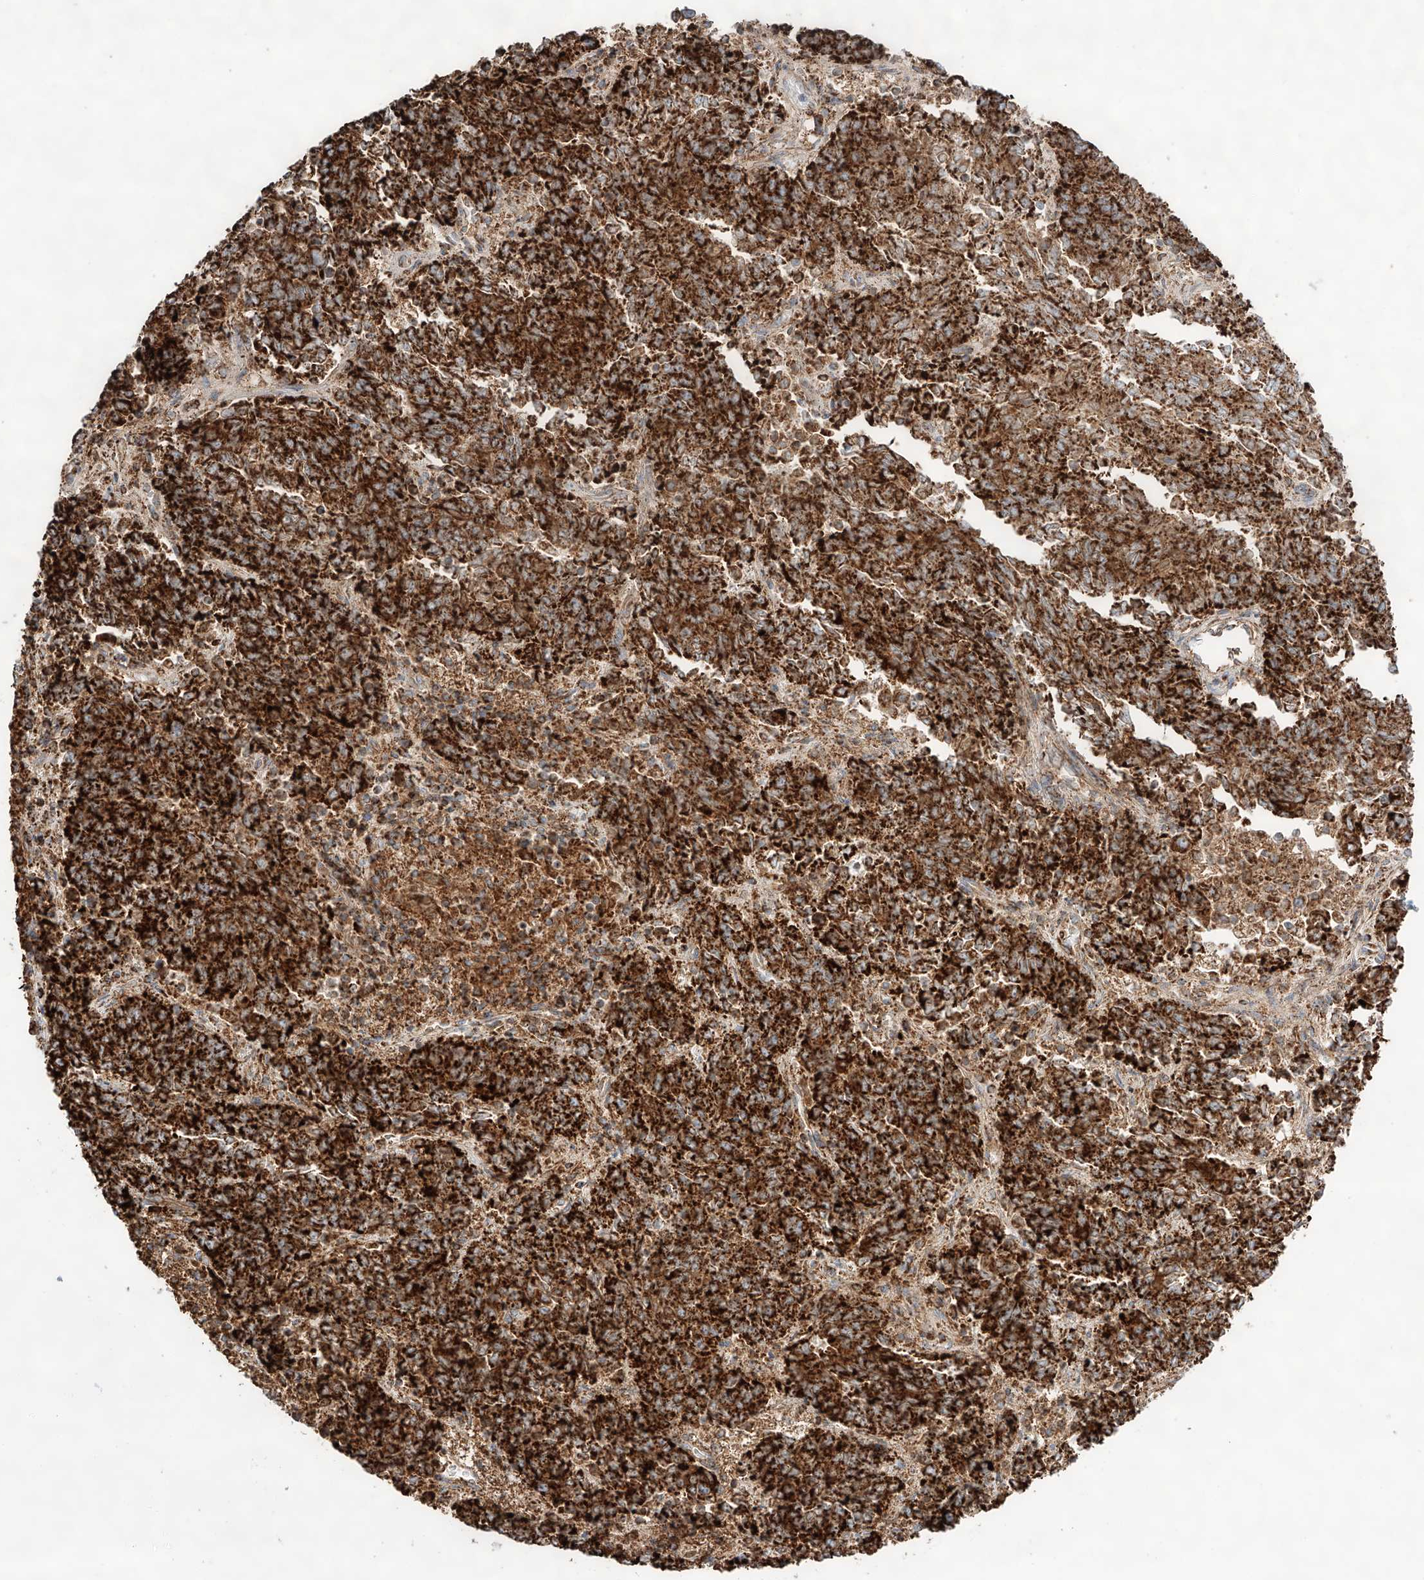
{"staining": {"intensity": "strong", "quantity": ">75%", "location": "cytoplasmic/membranous"}, "tissue": "endometrial cancer", "cell_type": "Tumor cells", "image_type": "cancer", "snomed": [{"axis": "morphology", "description": "Adenocarcinoma, NOS"}, {"axis": "topography", "description": "Endometrium"}], "caption": "Immunohistochemical staining of adenocarcinoma (endometrial) reveals strong cytoplasmic/membranous protein expression in about >75% of tumor cells.", "gene": "TTC27", "patient": {"sex": "female", "age": 80}}